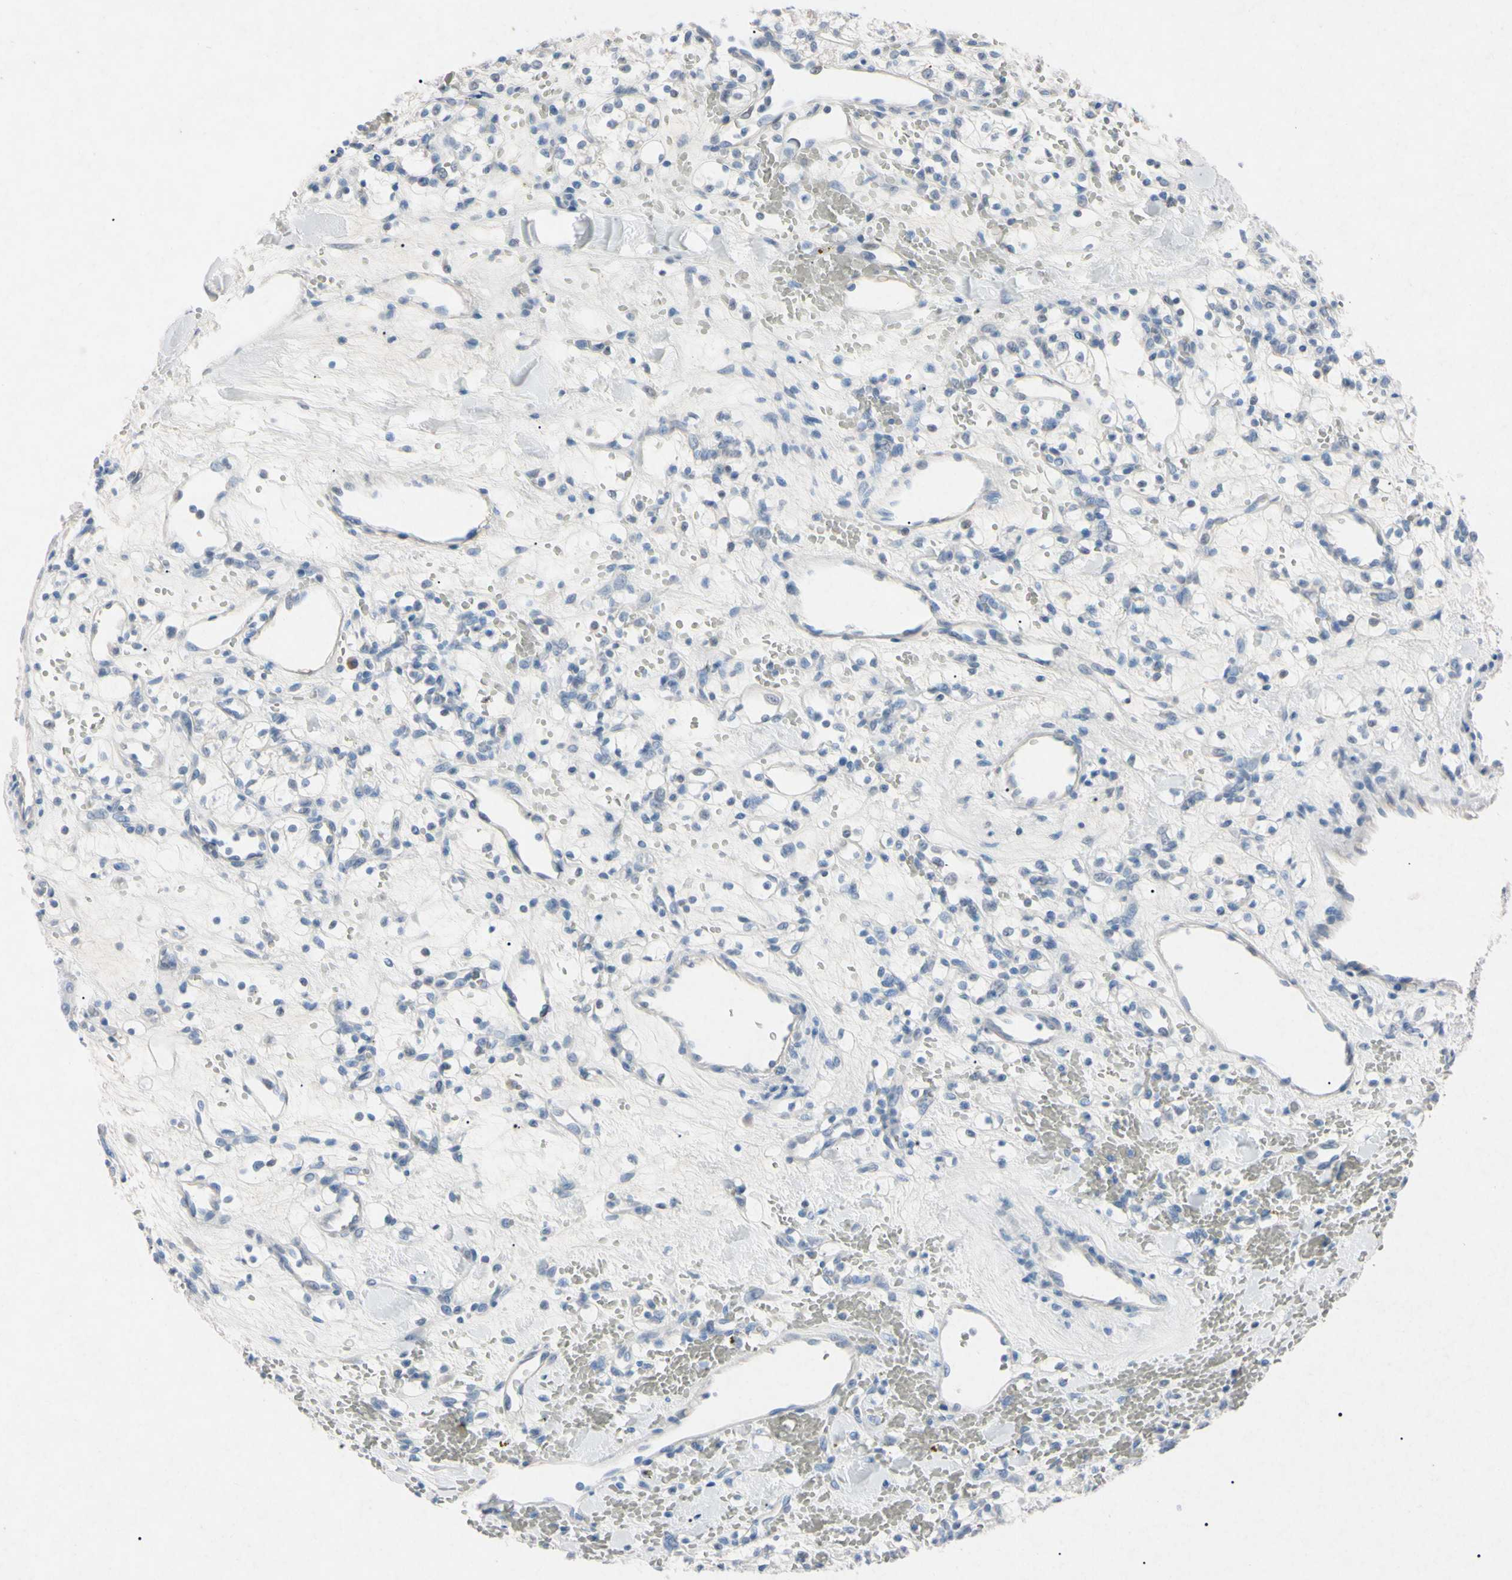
{"staining": {"intensity": "negative", "quantity": "none", "location": "none"}, "tissue": "renal cancer", "cell_type": "Tumor cells", "image_type": "cancer", "snomed": [{"axis": "morphology", "description": "Adenocarcinoma, NOS"}, {"axis": "topography", "description": "Kidney"}], "caption": "Immunohistochemistry micrograph of neoplastic tissue: human renal cancer (adenocarcinoma) stained with DAB (3,3'-diaminobenzidine) reveals no significant protein positivity in tumor cells. Brightfield microscopy of IHC stained with DAB (3,3'-diaminobenzidine) (brown) and hematoxylin (blue), captured at high magnification.", "gene": "ELN", "patient": {"sex": "female", "age": 60}}